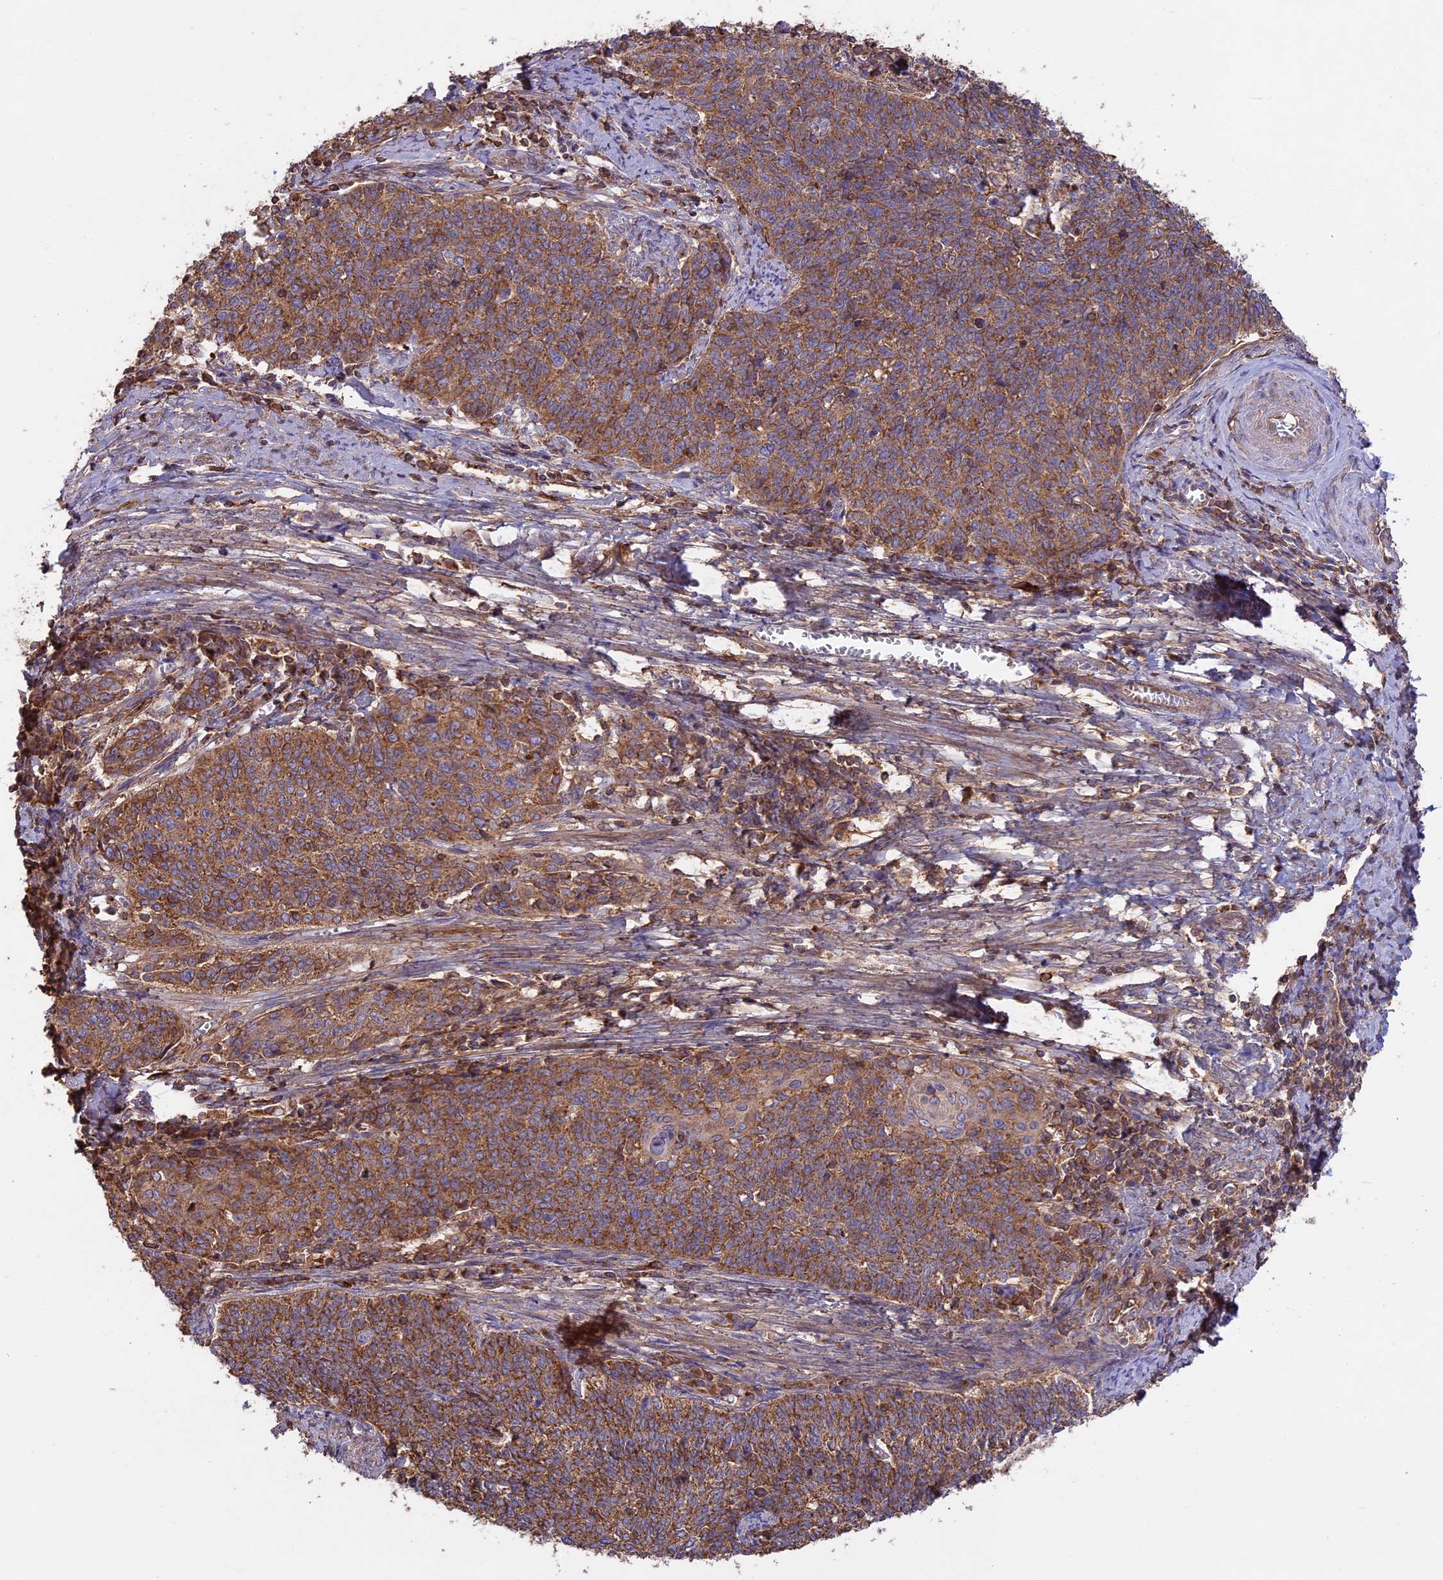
{"staining": {"intensity": "moderate", "quantity": ">75%", "location": "cytoplasmic/membranous"}, "tissue": "cervical cancer", "cell_type": "Tumor cells", "image_type": "cancer", "snomed": [{"axis": "morphology", "description": "Squamous cell carcinoma, NOS"}, {"axis": "topography", "description": "Cervix"}], "caption": "Cervical cancer stained with a protein marker displays moderate staining in tumor cells.", "gene": "NUDT8", "patient": {"sex": "female", "age": 39}}